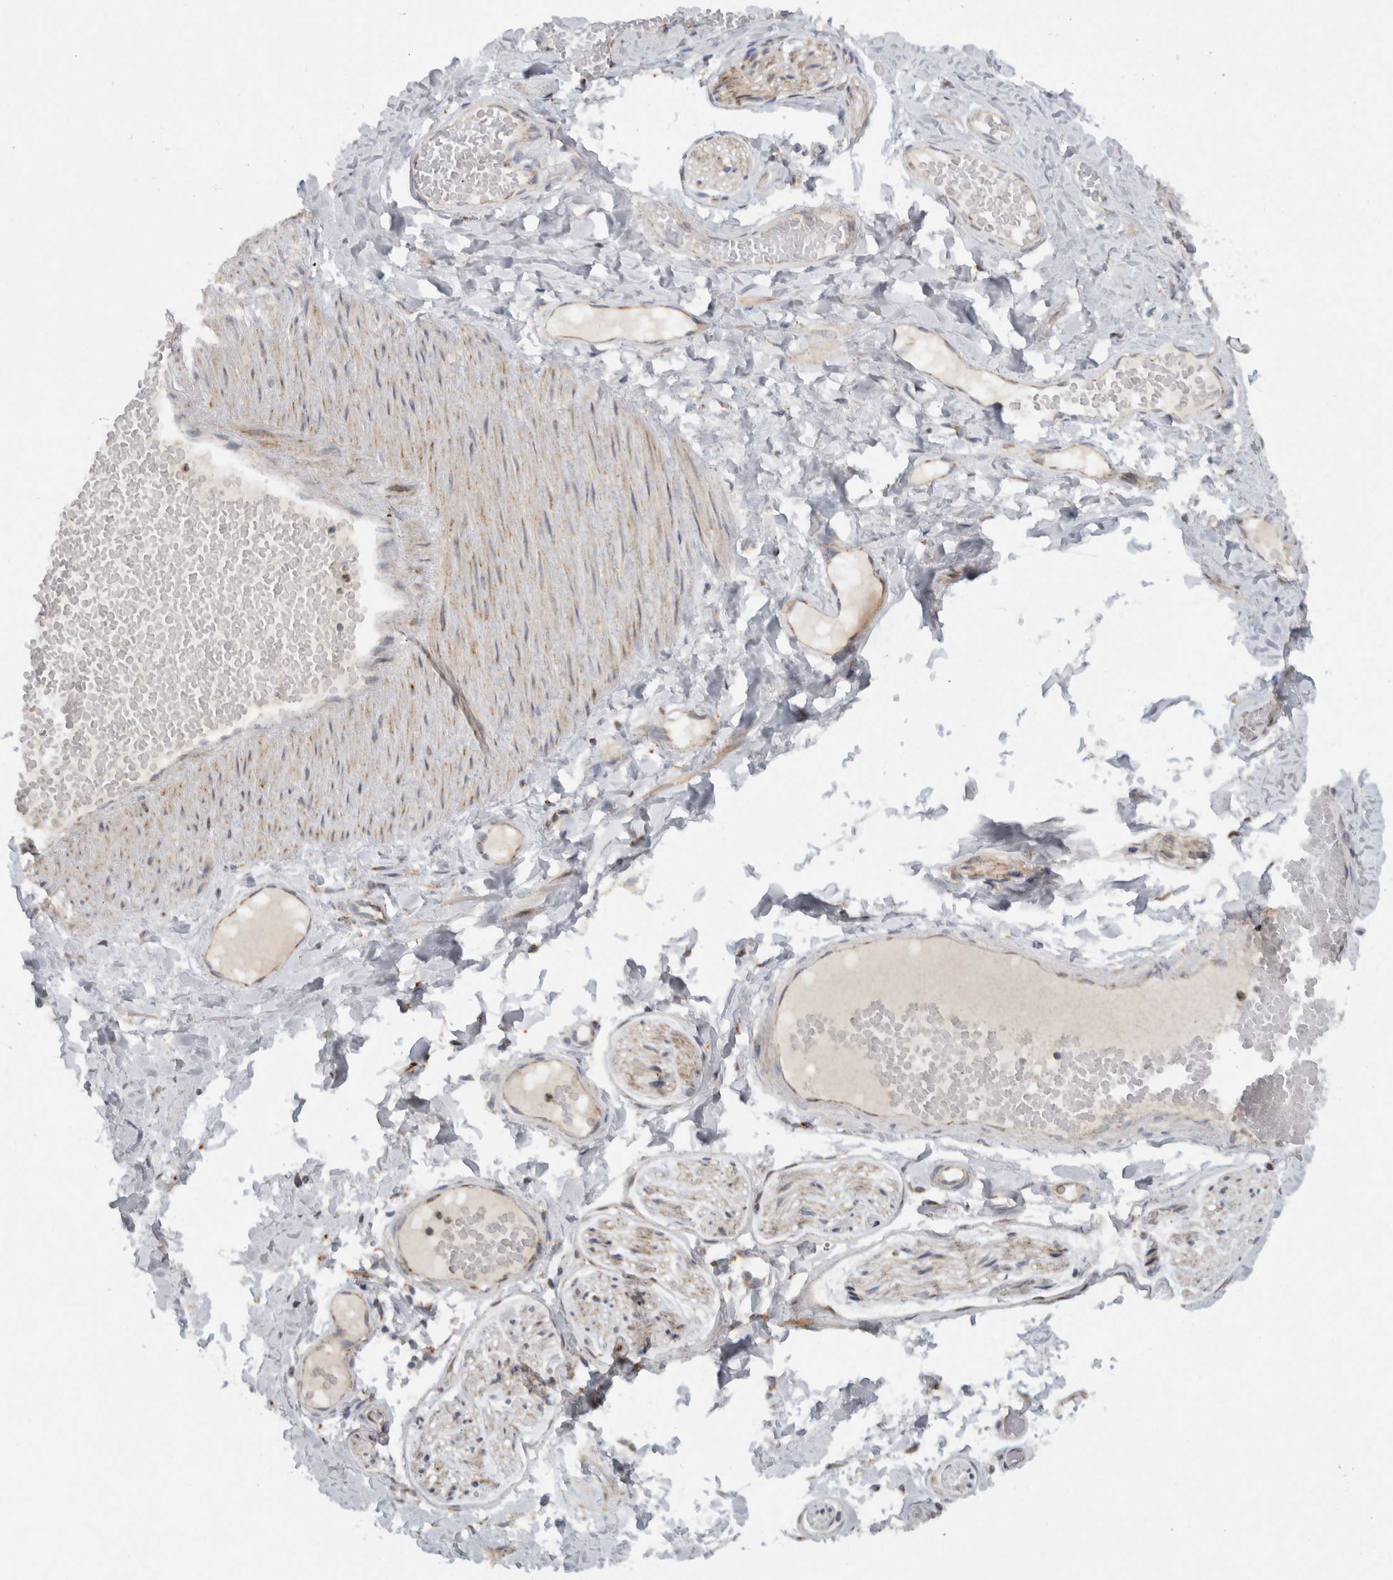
{"staining": {"intensity": "negative", "quantity": "none", "location": "none"}, "tissue": "adipose tissue", "cell_type": "Adipocytes", "image_type": "normal", "snomed": [{"axis": "morphology", "description": "Normal tissue, NOS"}, {"axis": "topography", "description": "Adipose tissue"}, {"axis": "topography", "description": "Vascular tissue"}, {"axis": "topography", "description": "Peripheral nerve tissue"}], "caption": "DAB (3,3'-diaminobenzidine) immunohistochemical staining of unremarkable human adipose tissue exhibits no significant expression in adipocytes.", "gene": "RAB18", "patient": {"sex": "male", "age": 25}}